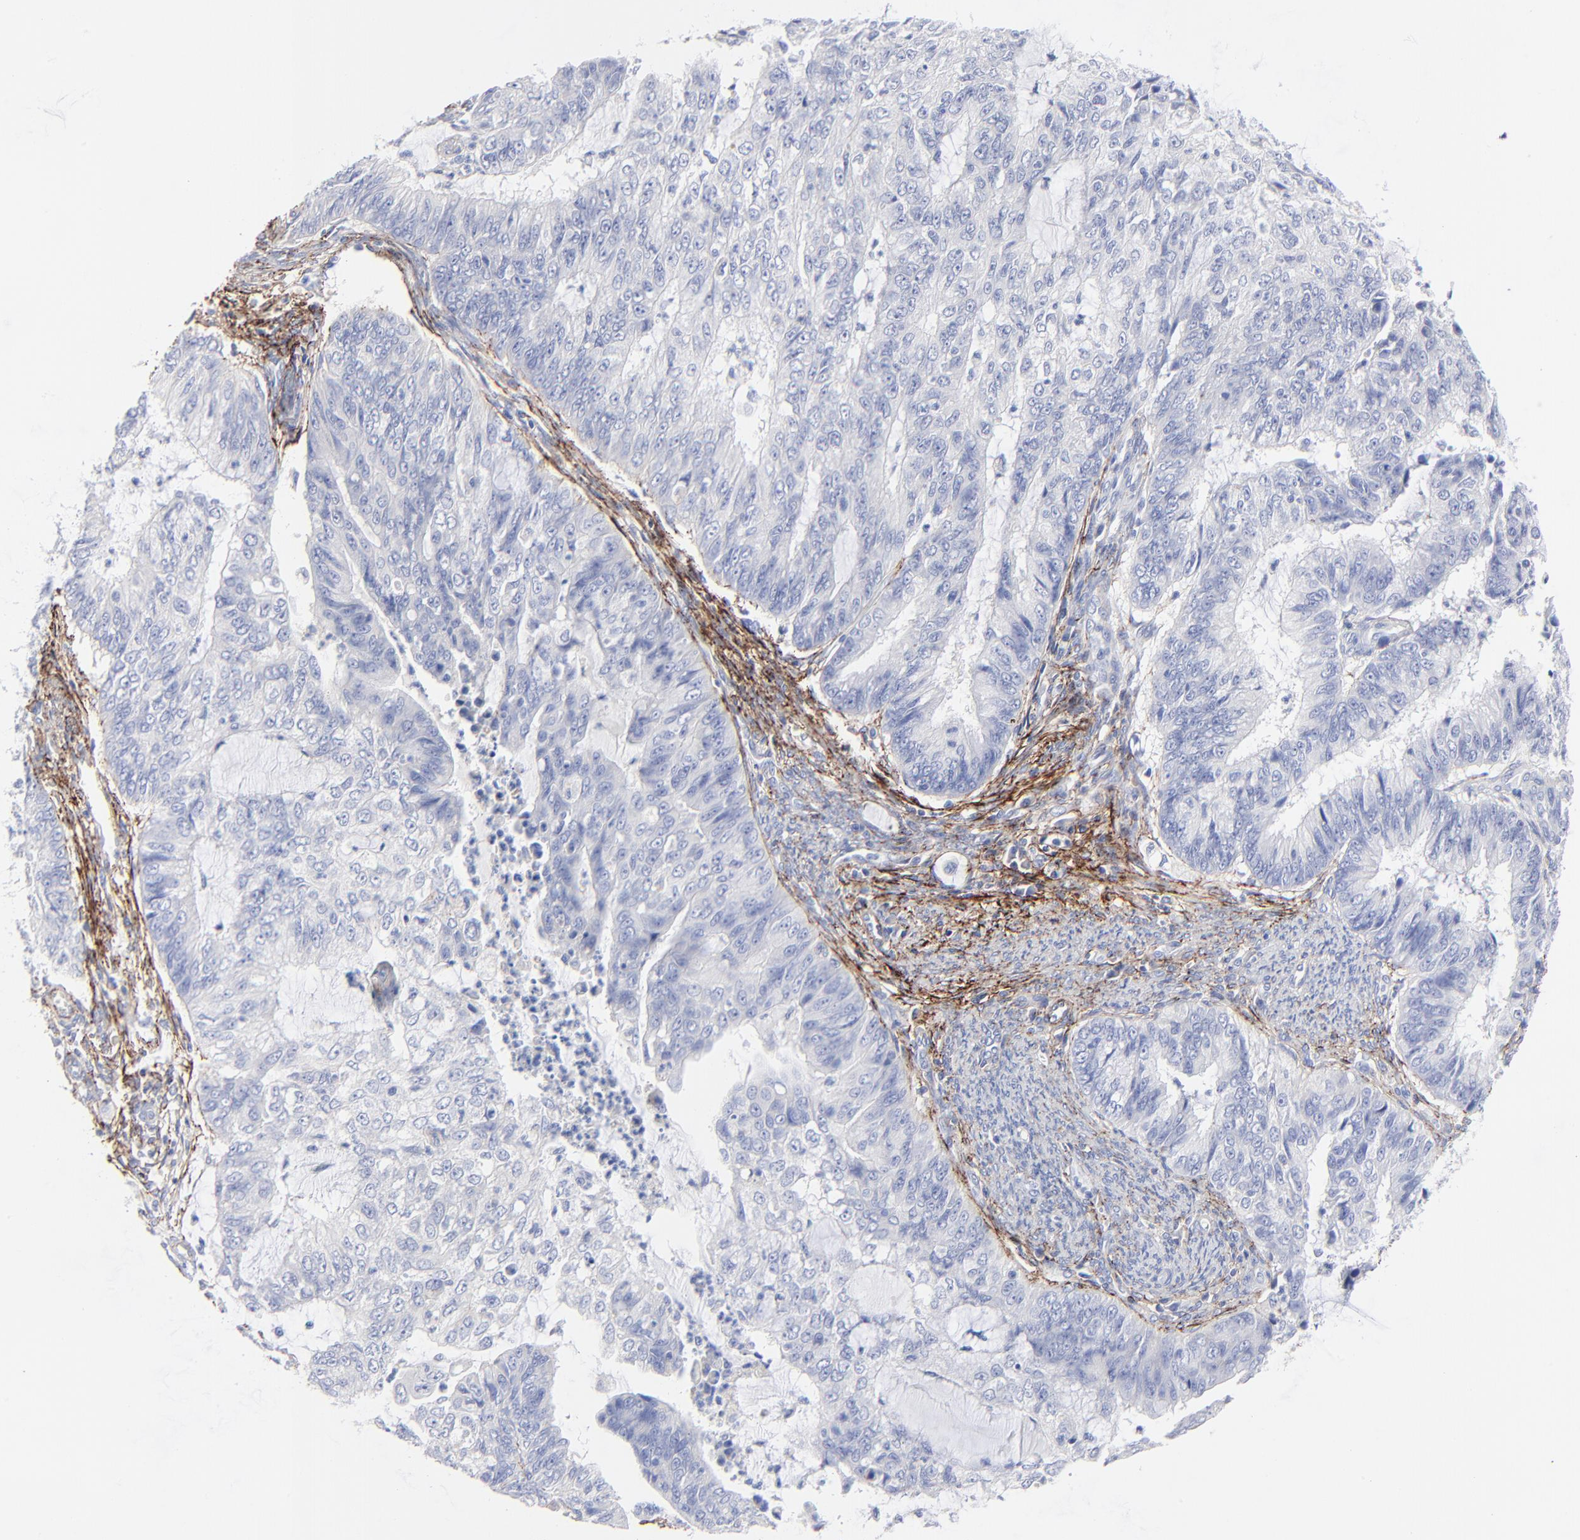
{"staining": {"intensity": "negative", "quantity": "none", "location": "none"}, "tissue": "endometrial cancer", "cell_type": "Tumor cells", "image_type": "cancer", "snomed": [{"axis": "morphology", "description": "Adenocarcinoma, NOS"}, {"axis": "topography", "description": "Endometrium"}], "caption": "Tumor cells show no significant protein positivity in endometrial adenocarcinoma.", "gene": "FBLN2", "patient": {"sex": "female", "age": 75}}